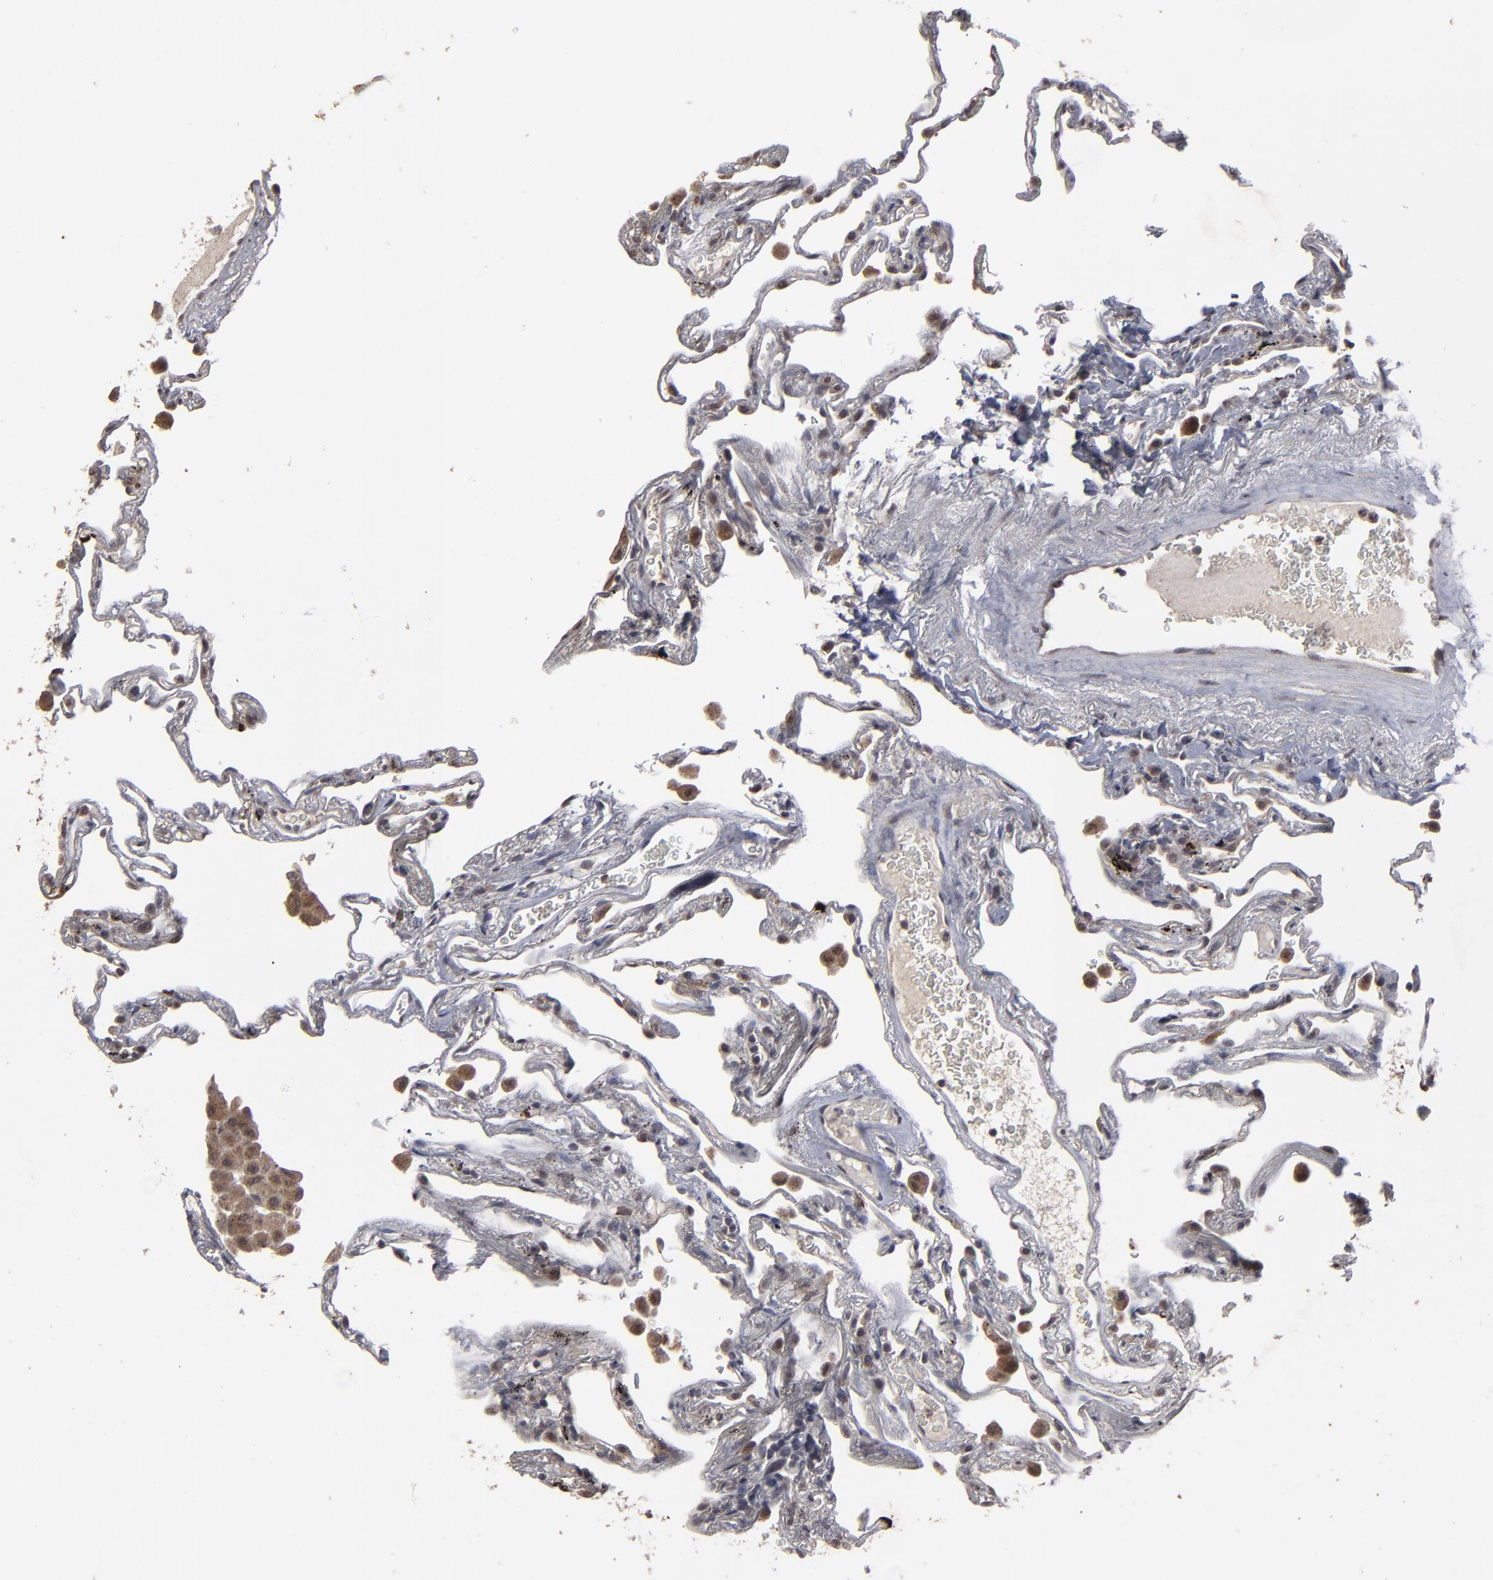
{"staining": {"intensity": "weak", "quantity": "<25%", "location": "nuclear"}, "tissue": "lung", "cell_type": "Alveolar cells", "image_type": "normal", "snomed": [{"axis": "morphology", "description": "Normal tissue, NOS"}, {"axis": "morphology", "description": "Inflammation, NOS"}, {"axis": "topography", "description": "Lung"}], "caption": "A high-resolution micrograph shows immunohistochemistry (IHC) staining of unremarkable lung, which shows no significant expression in alveolar cells.", "gene": "SLC22A17", "patient": {"sex": "male", "age": 69}}